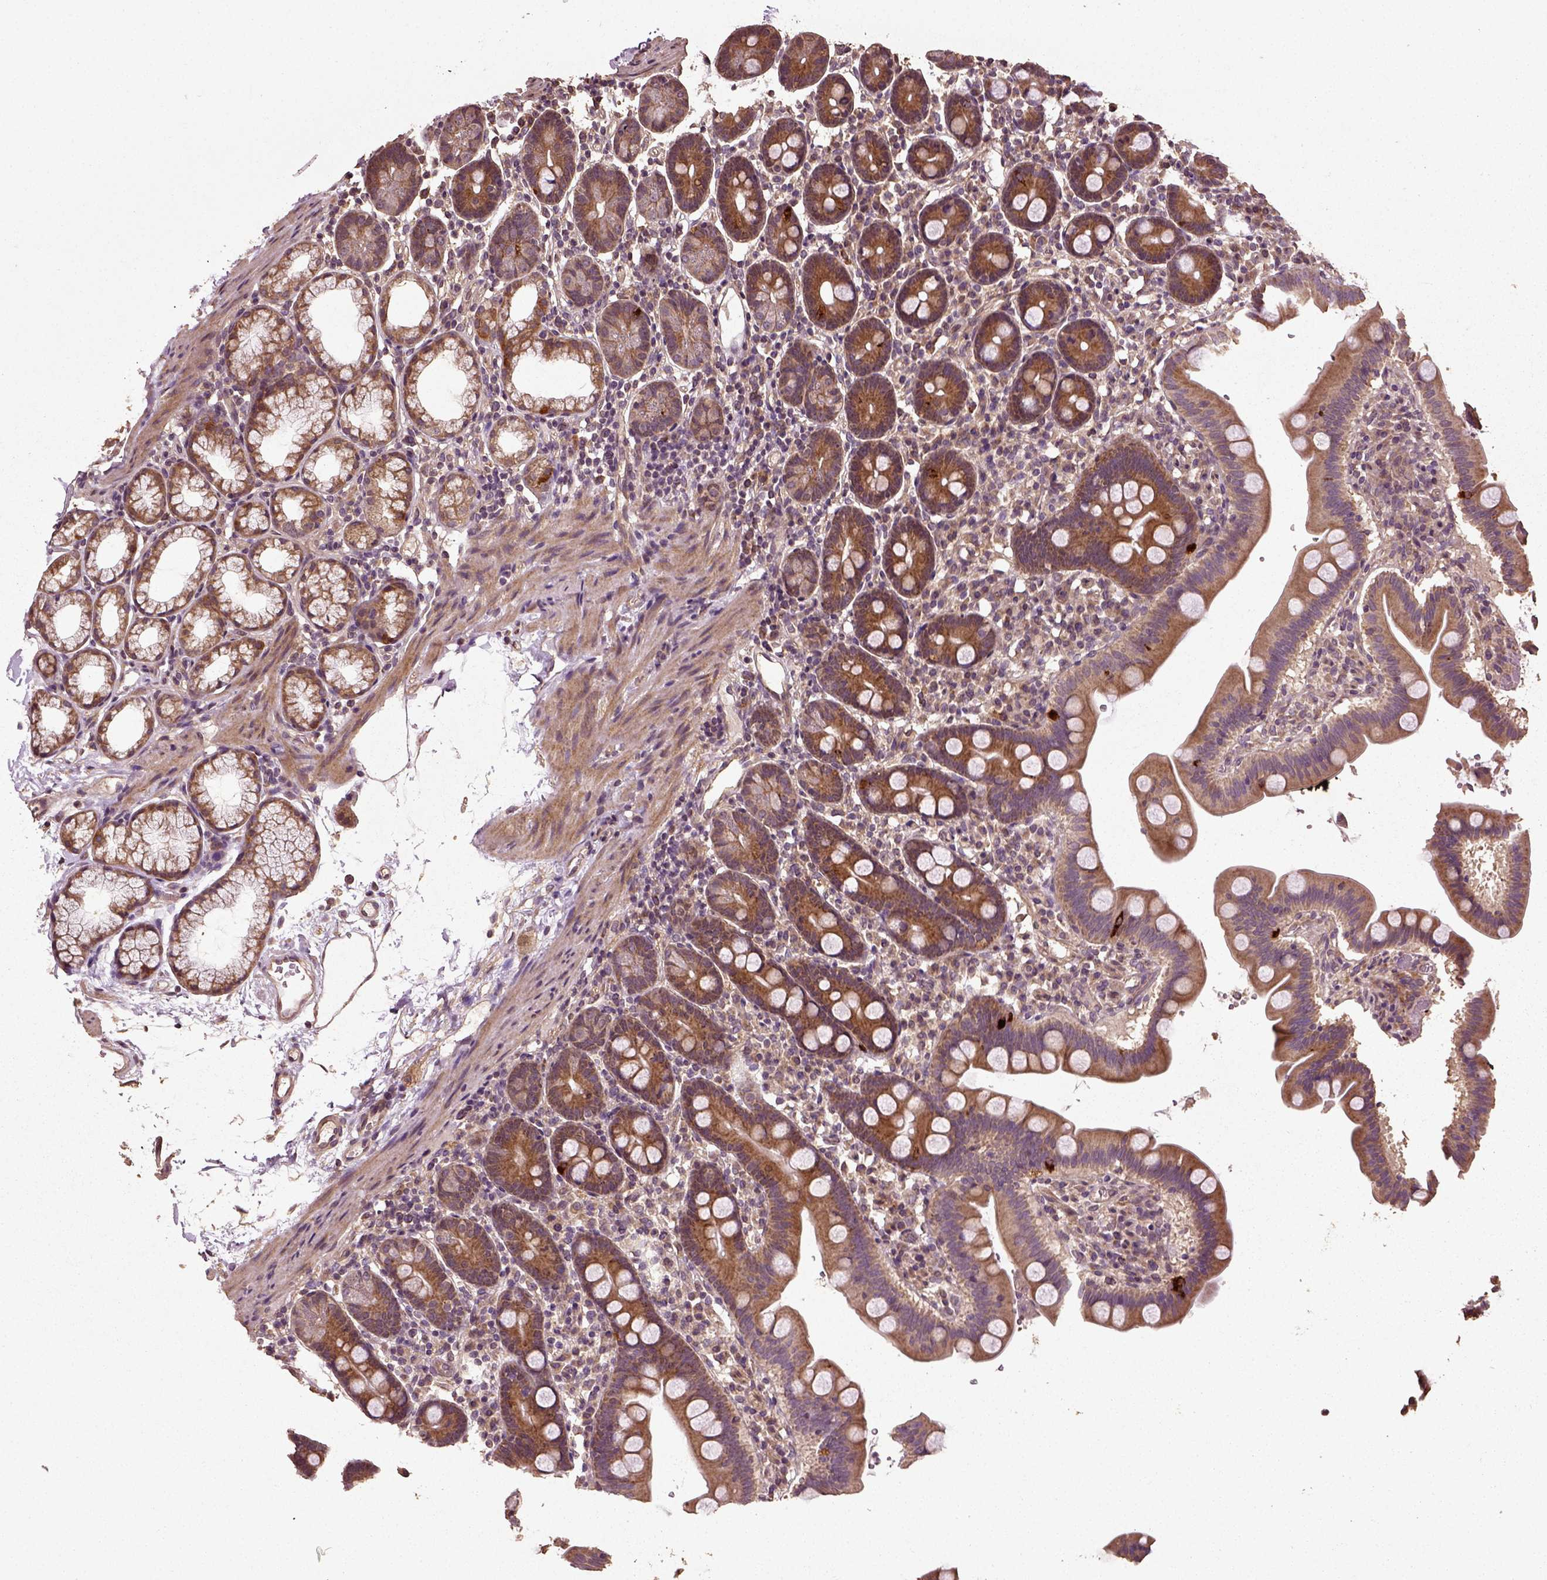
{"staining": {"intensity": "moderate", "quantity": ">75%", "location": "cytoplasmic/membranous"}, "tissue": "duodenum", "cell_type": "Glandular cells", "image_type": "normal", "snomed": [{"axis": "morphology", "description": "Normal tissue, NOS"}, {"axis": "topography", "description": "Duodenum"}], "caption": "Glandular cells display medium levels of moderate cytoplasmic/membranous expression in approximately >75% of cells in benign human duodenum. Using DAB (3,3'-diaminobenzidine) (brown) and hematoxylin (blue) stains, captured at high magnification using brightfield microscopy.", "gene": "ERV3", "patient": {"sex": "male", "age": 59}}